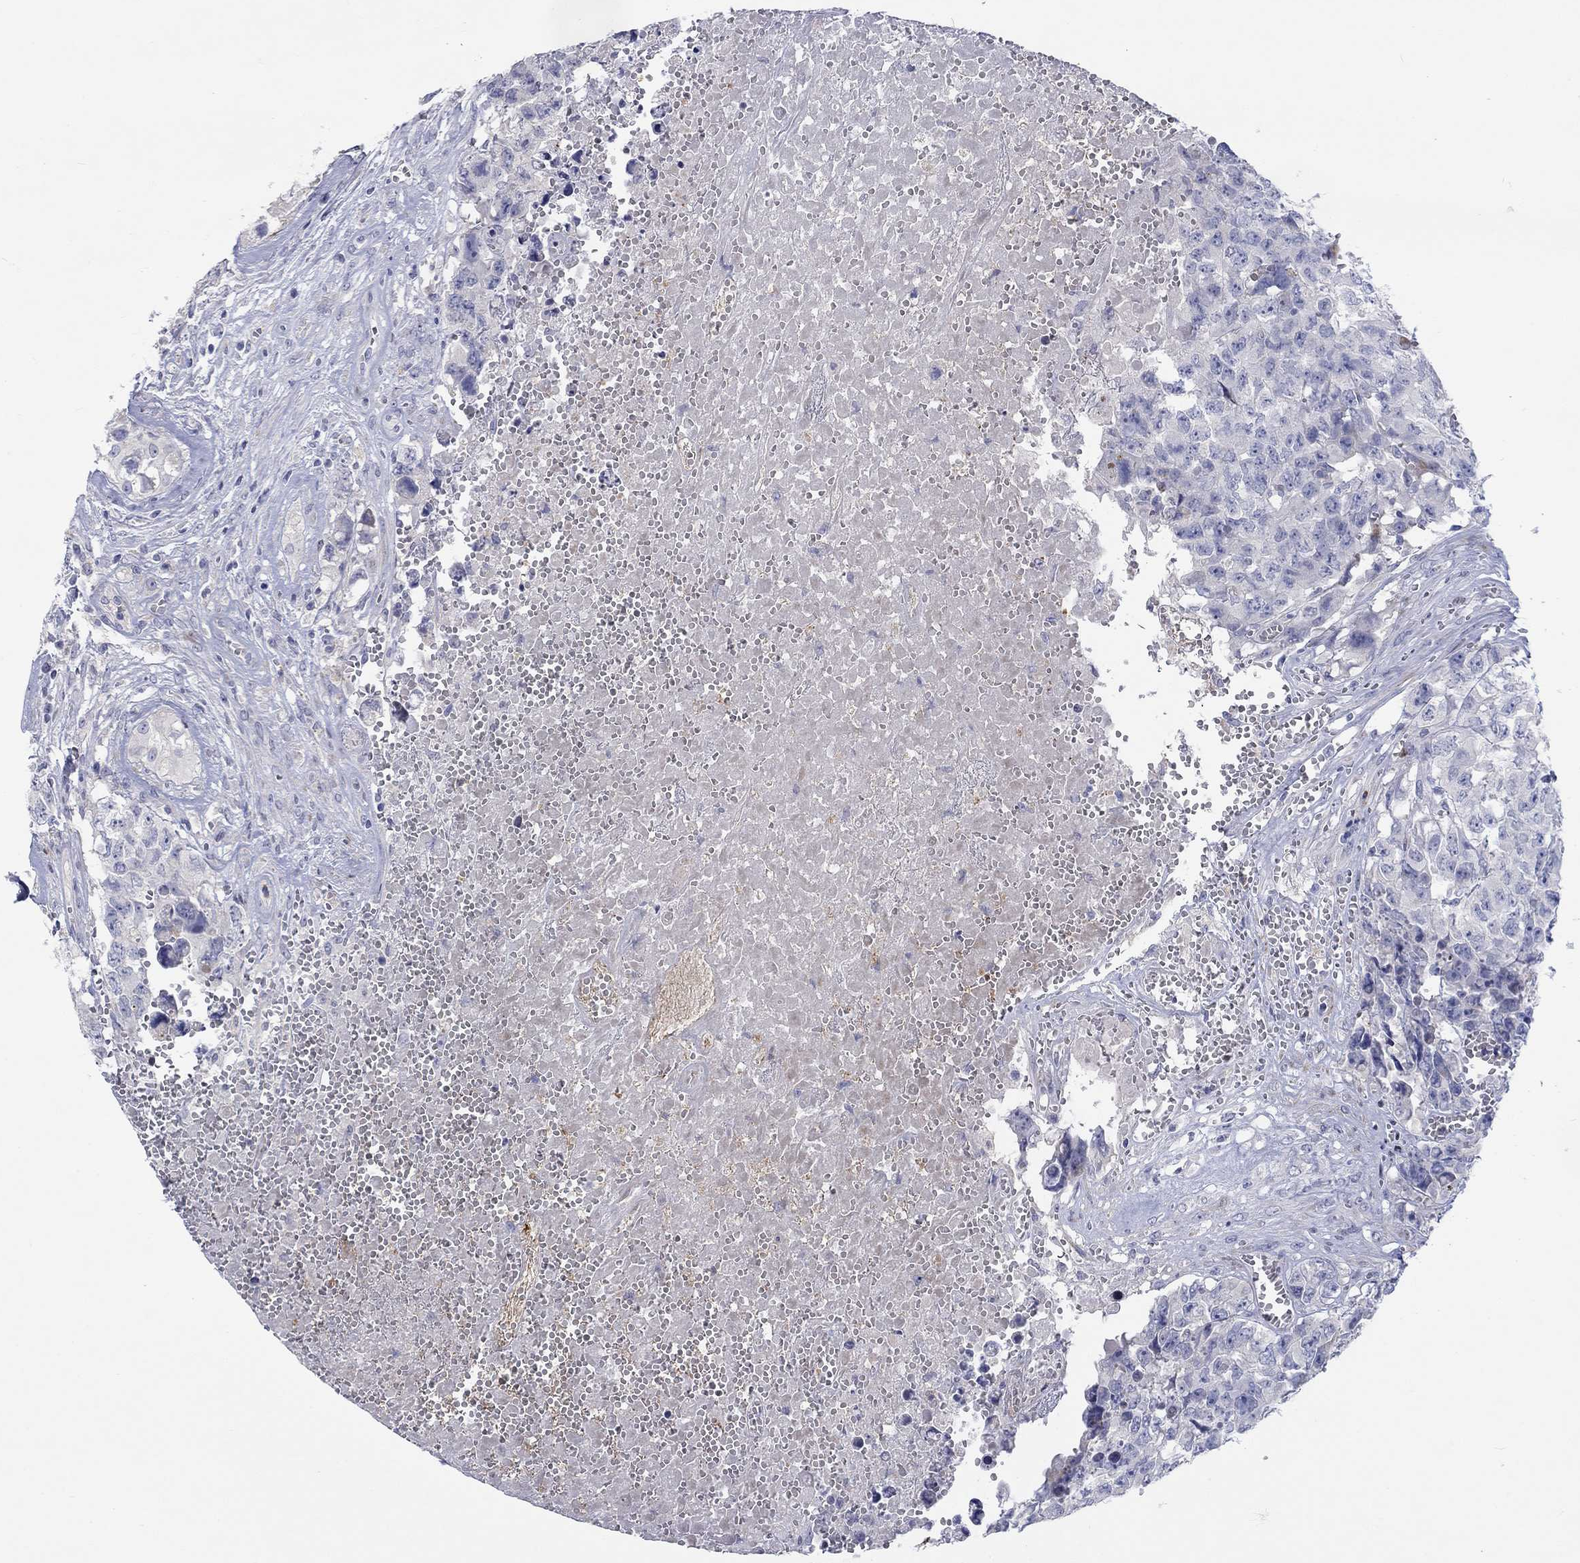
{"staining": {"intensity": "negative", "quantity": "none", "location": "none"}, "tissue": "testis cancer", "cell_type": "Tumor cells", "image_type": "cancer", "snomed": [{"axis": "morphology", "description": "Carcinoma, Embryonal, NOS"}, {"axis": "topography", "description": "Testis"}], "caption": "This is an immunohistochemistry (IHC) photomicrograph of testis embryonal carcinoma. There is no positivity in tumor cells.", "gene": "ARHGAP36", "patient": {"sex": "male", "age": 23}}